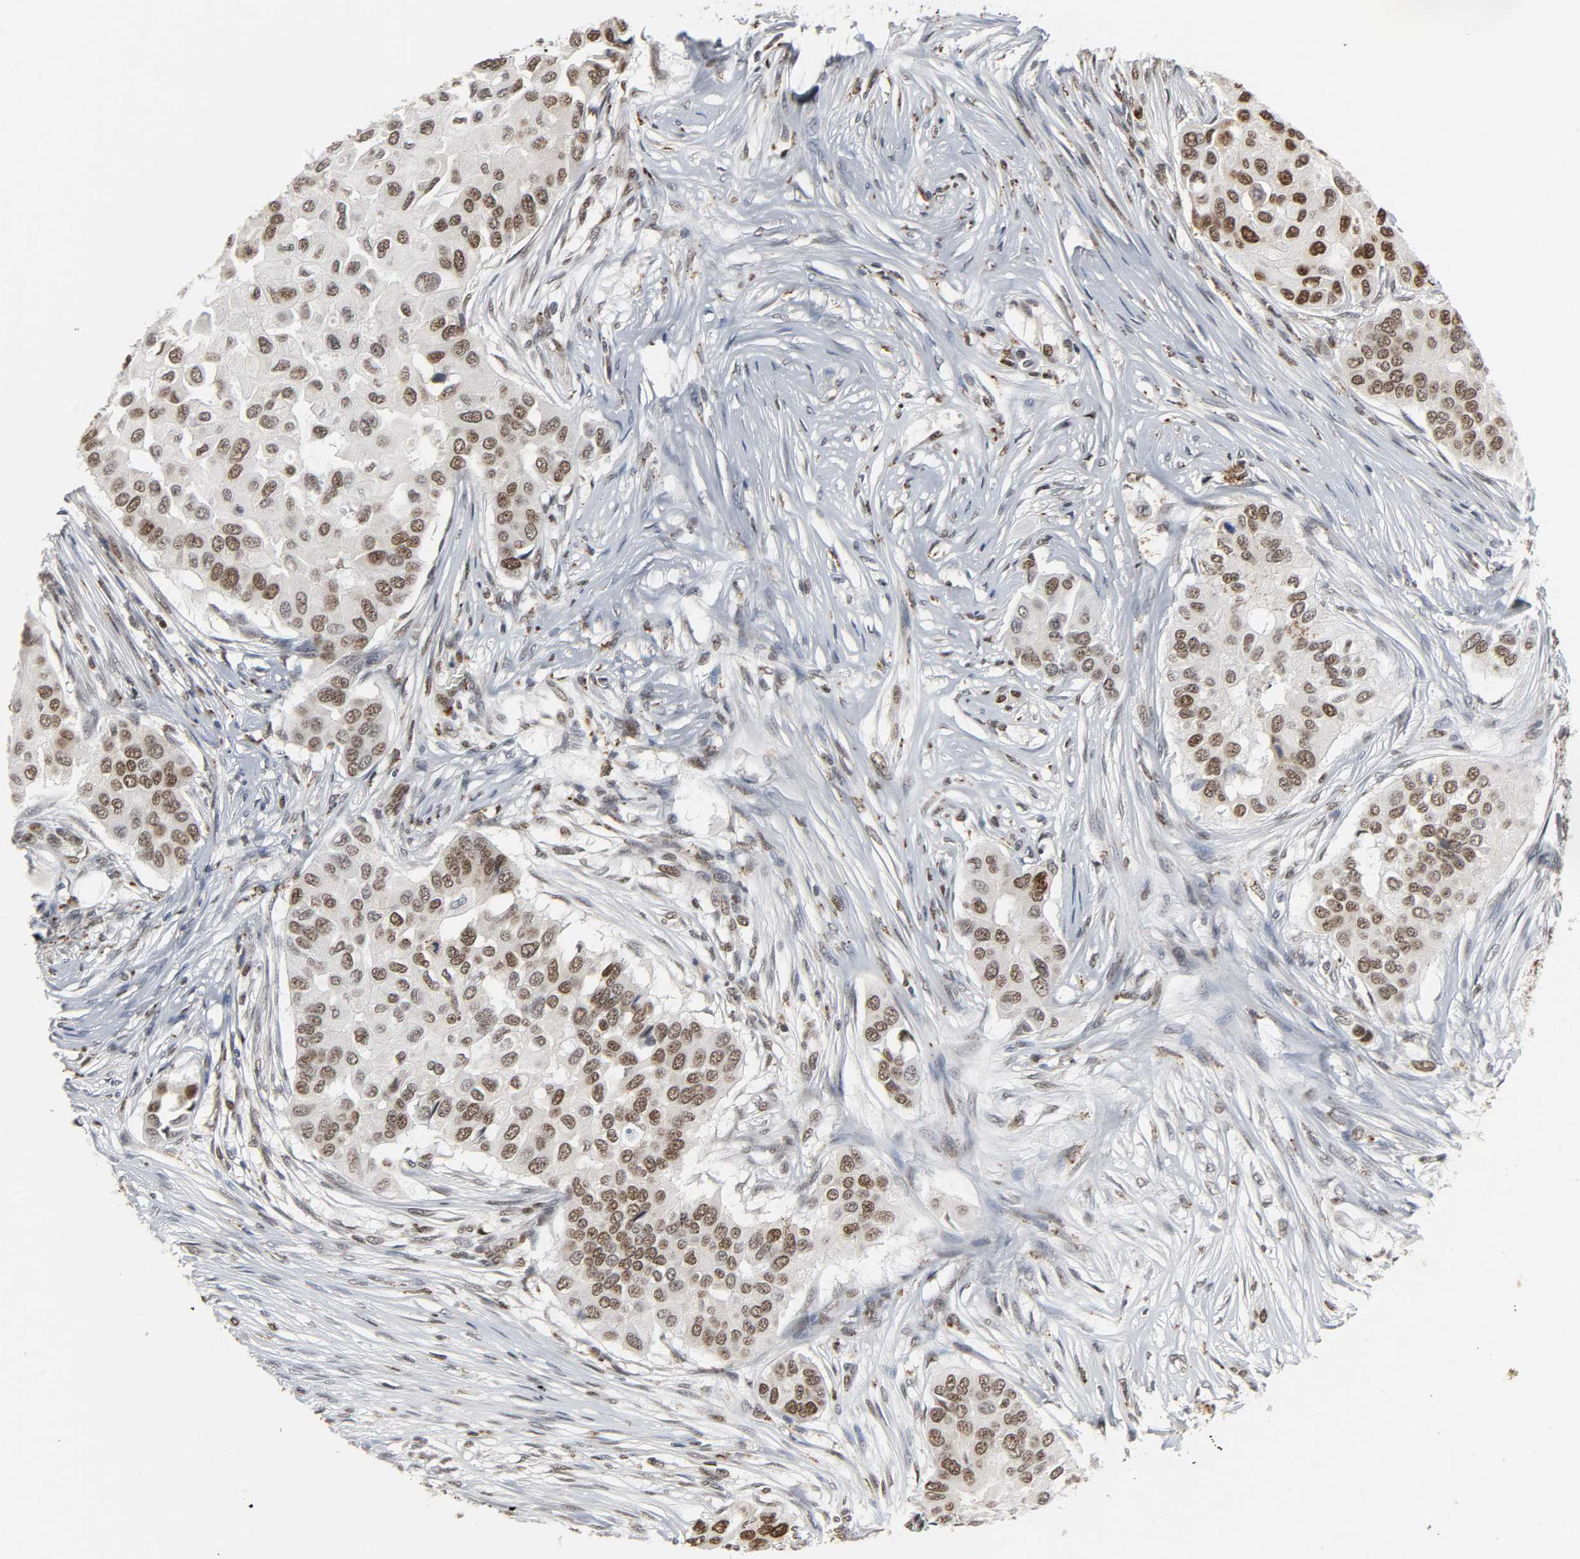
{"staining": {"intensity": "strong", "quantity": ">75%", "location": "nuclear"}, "tissue": "breast cancer", "cell_type": "Tumor cells", "image_type": "cancer", "snomed": [{"axis": "morphology", "description": "Normal tissue, NOS"}, {"axis": "morphology", "description": "Duct carcinoma"}, {"axis": "topography", "description": "Breast"}], "caption": "Human breast cancer stained with a protein marker displays strong staining in tumor cells.", "gene": "DAZAP1", "patient": {"sex": "female", "age": 49}}